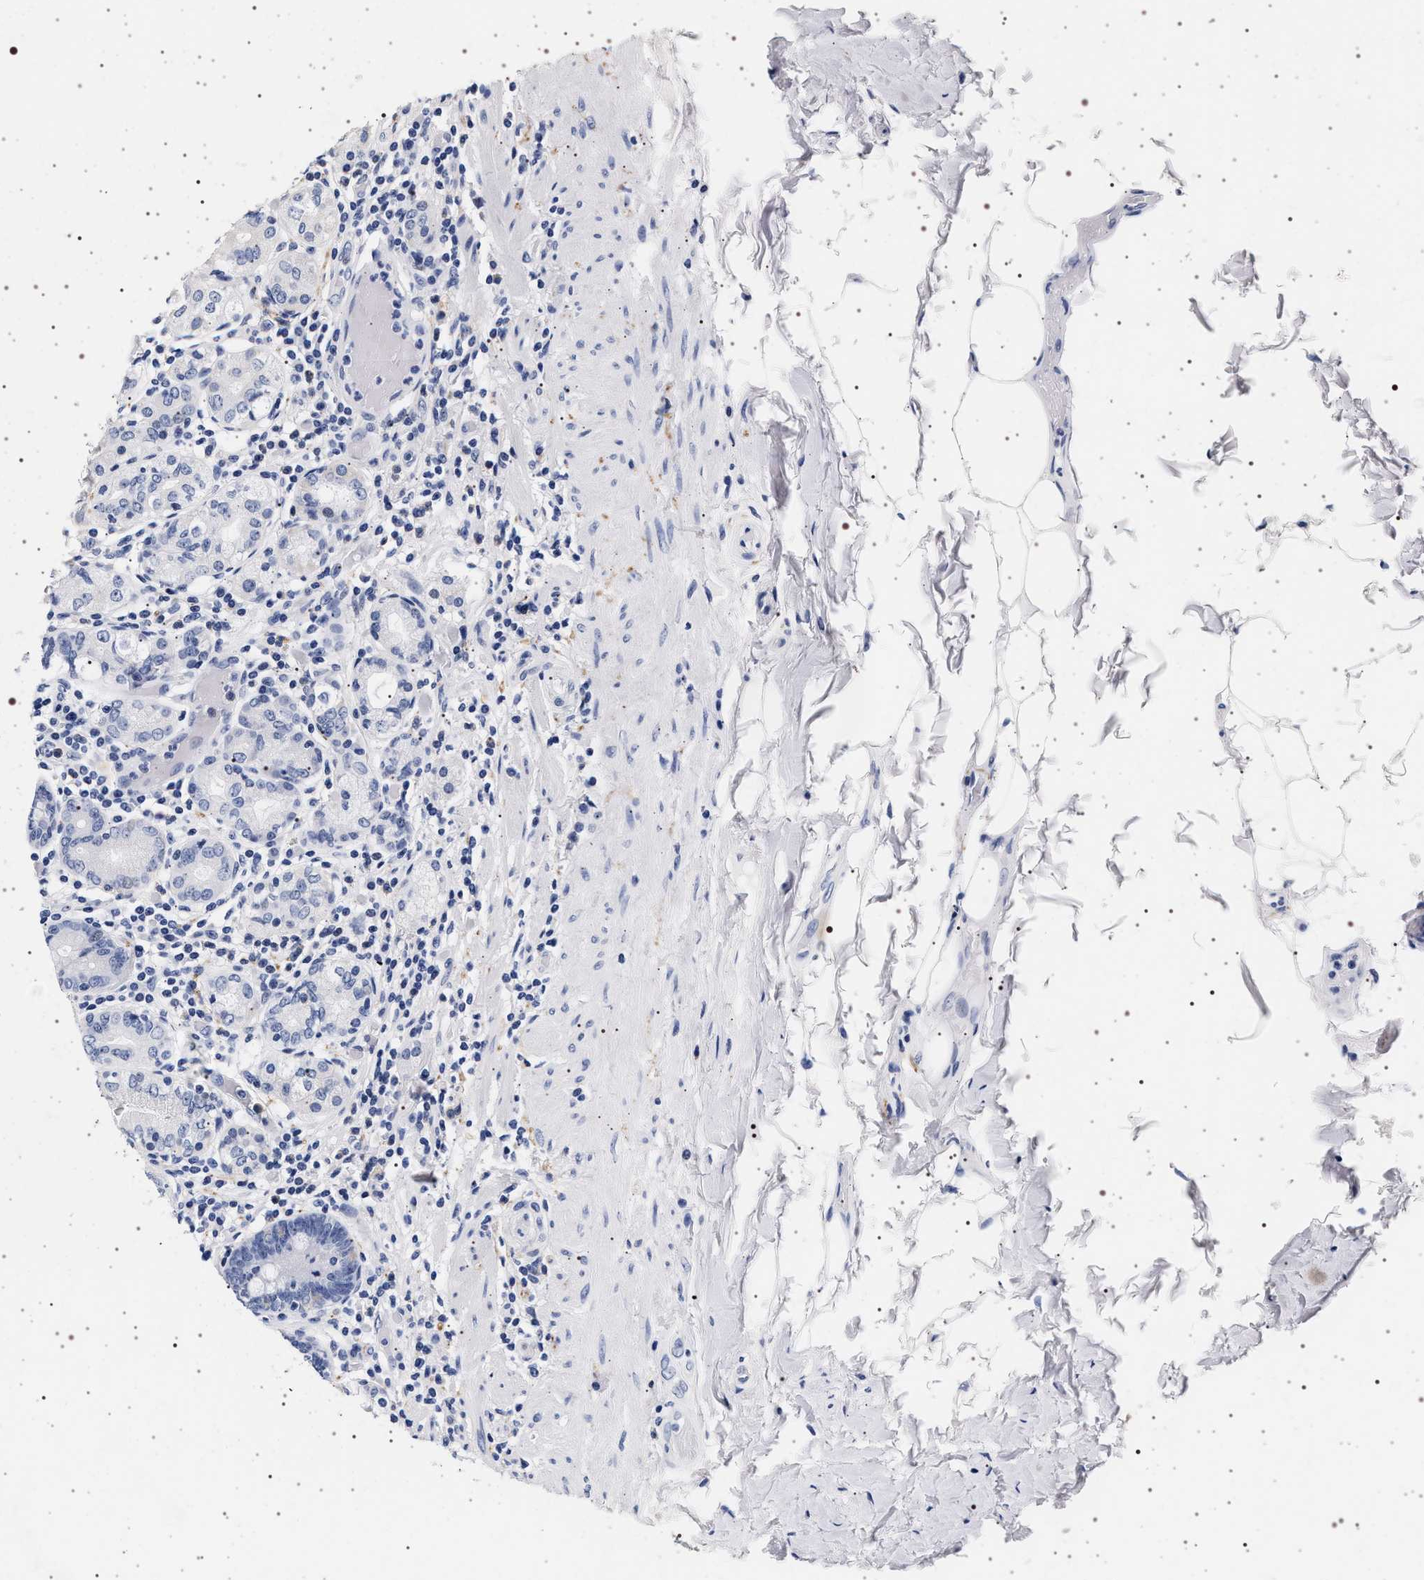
{"staining": {"intensity": "negative", "quantity": "none", "location": "none"}, "tissue": "stomach", "cell_type": "Glandular cells", "image_type": "normal", "snomed": [{"axis": "morphology", "description": "Normal tissue, NOS"}, {"axis": "topography", "description": "Stomach, lower"}], "caption": "High power microscopy photomicrograph of an immunohistochemistry photomicrograph of normal stomach, revealing no significant staining in glandular cells. (DAB (3,3'-diaminobenzidine) immunohistochemistry (IHC) with hematoxylin counter stain).", "gene": "SYN1", "patient": {"sex": "female", "age": 76}}